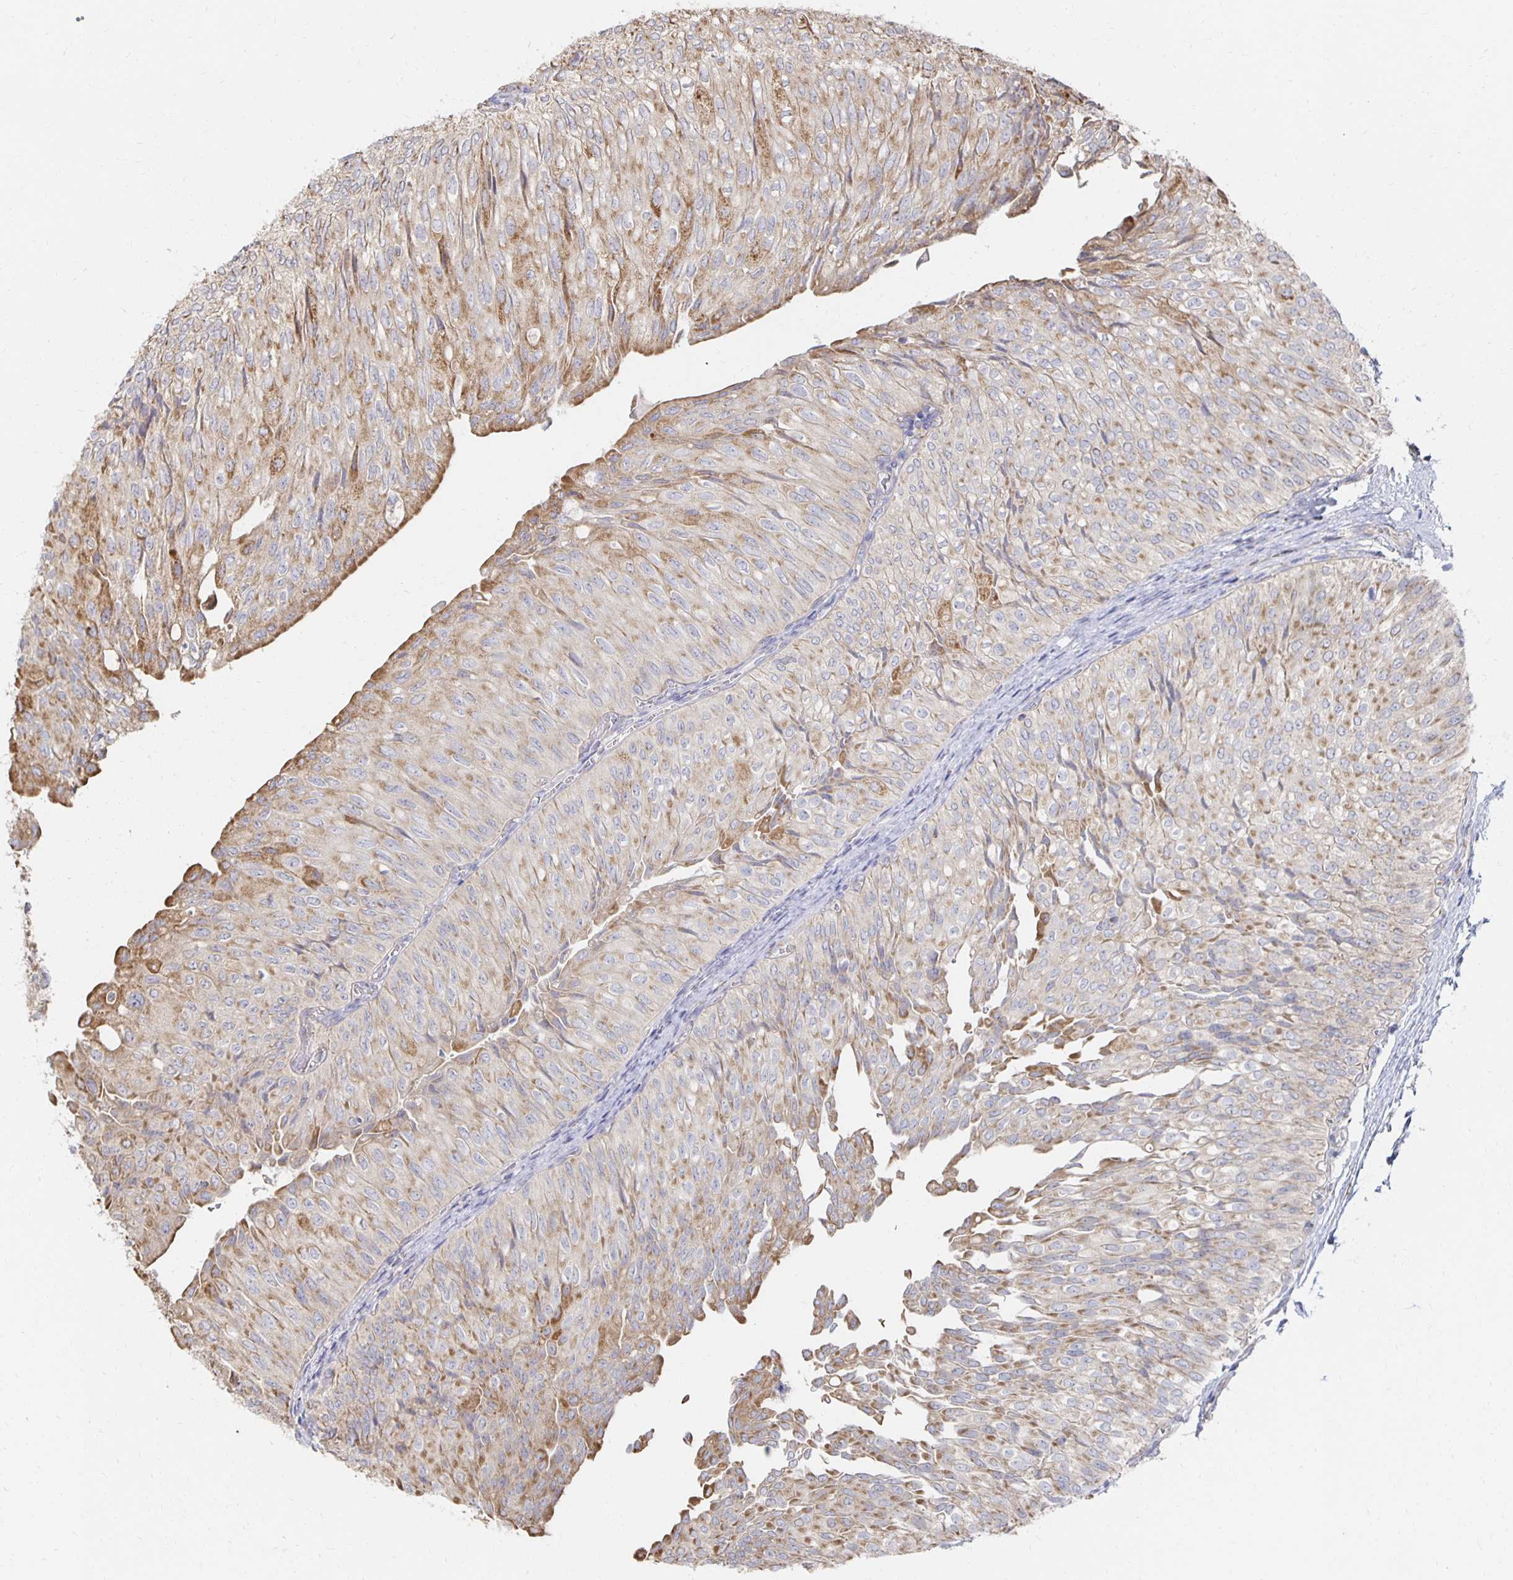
{"staining": {"intensity": "moderate", "quantity": "25%-75%", "location": "cytoplasmic/membranous"}, "tissue": "urothelial cancer", "cell_type": "Tumor cells", "image_type": "cancer", "snomed": [{"axis": "morphology", "description": "Urothelial carcinoma, NOS"}, {"axis": "topography", "description": "Urinary bladder"}], "caption": "High-magnification brightfield microscopy of transitional cell carcinoma stained with DAB (3,3'-diaminobenzidine) (brown) and counterstained with hematoxylin (blue). tumor cells exhibit moderate cytoplasmic/membranous staining is present in about25%-75% of cells.", "gene": "NKX2-8", "patient": {"sex": "male", "age": 62}}